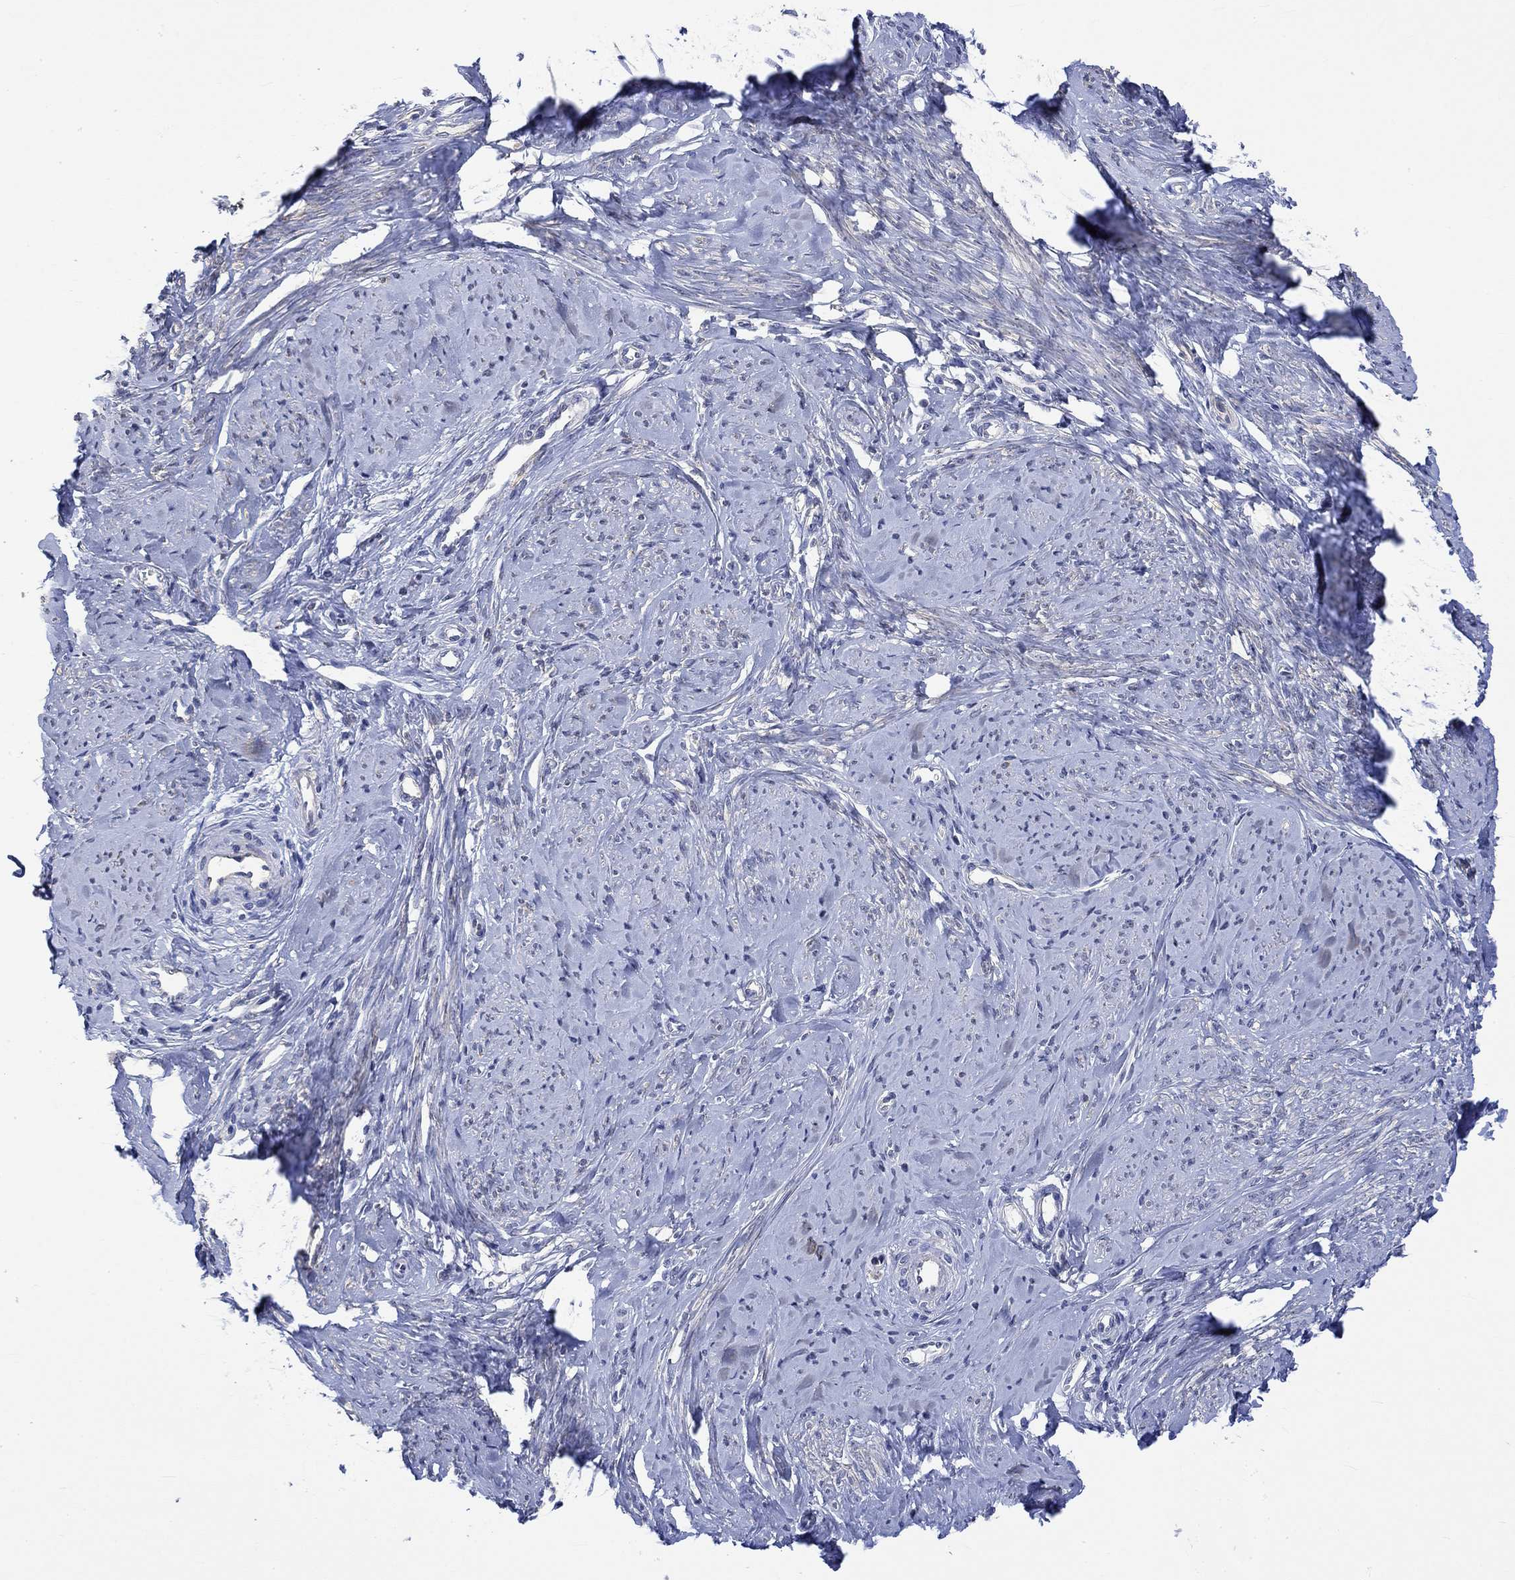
{"staining": {"intensity": "weak", "quantity": "<25%", "location": "cytoplasmic/membranous"}, "tissue": "smooth muscle", "cell_type": "Smooth muscle cells", "image_type": "normal", "snomed": [{"axis": "morphology", "description": "Normal tissue, NOS"}, {"axis": "topography", "description": "Smooth muscle"}], "caption": "An immunohistochemistry histopathology image of benign smooth muscle is shown. There is no staining in smooth muscle cells of smooth muscle.", "gene": "AGRP", "patient": {"sex": "female", "age": 48}}